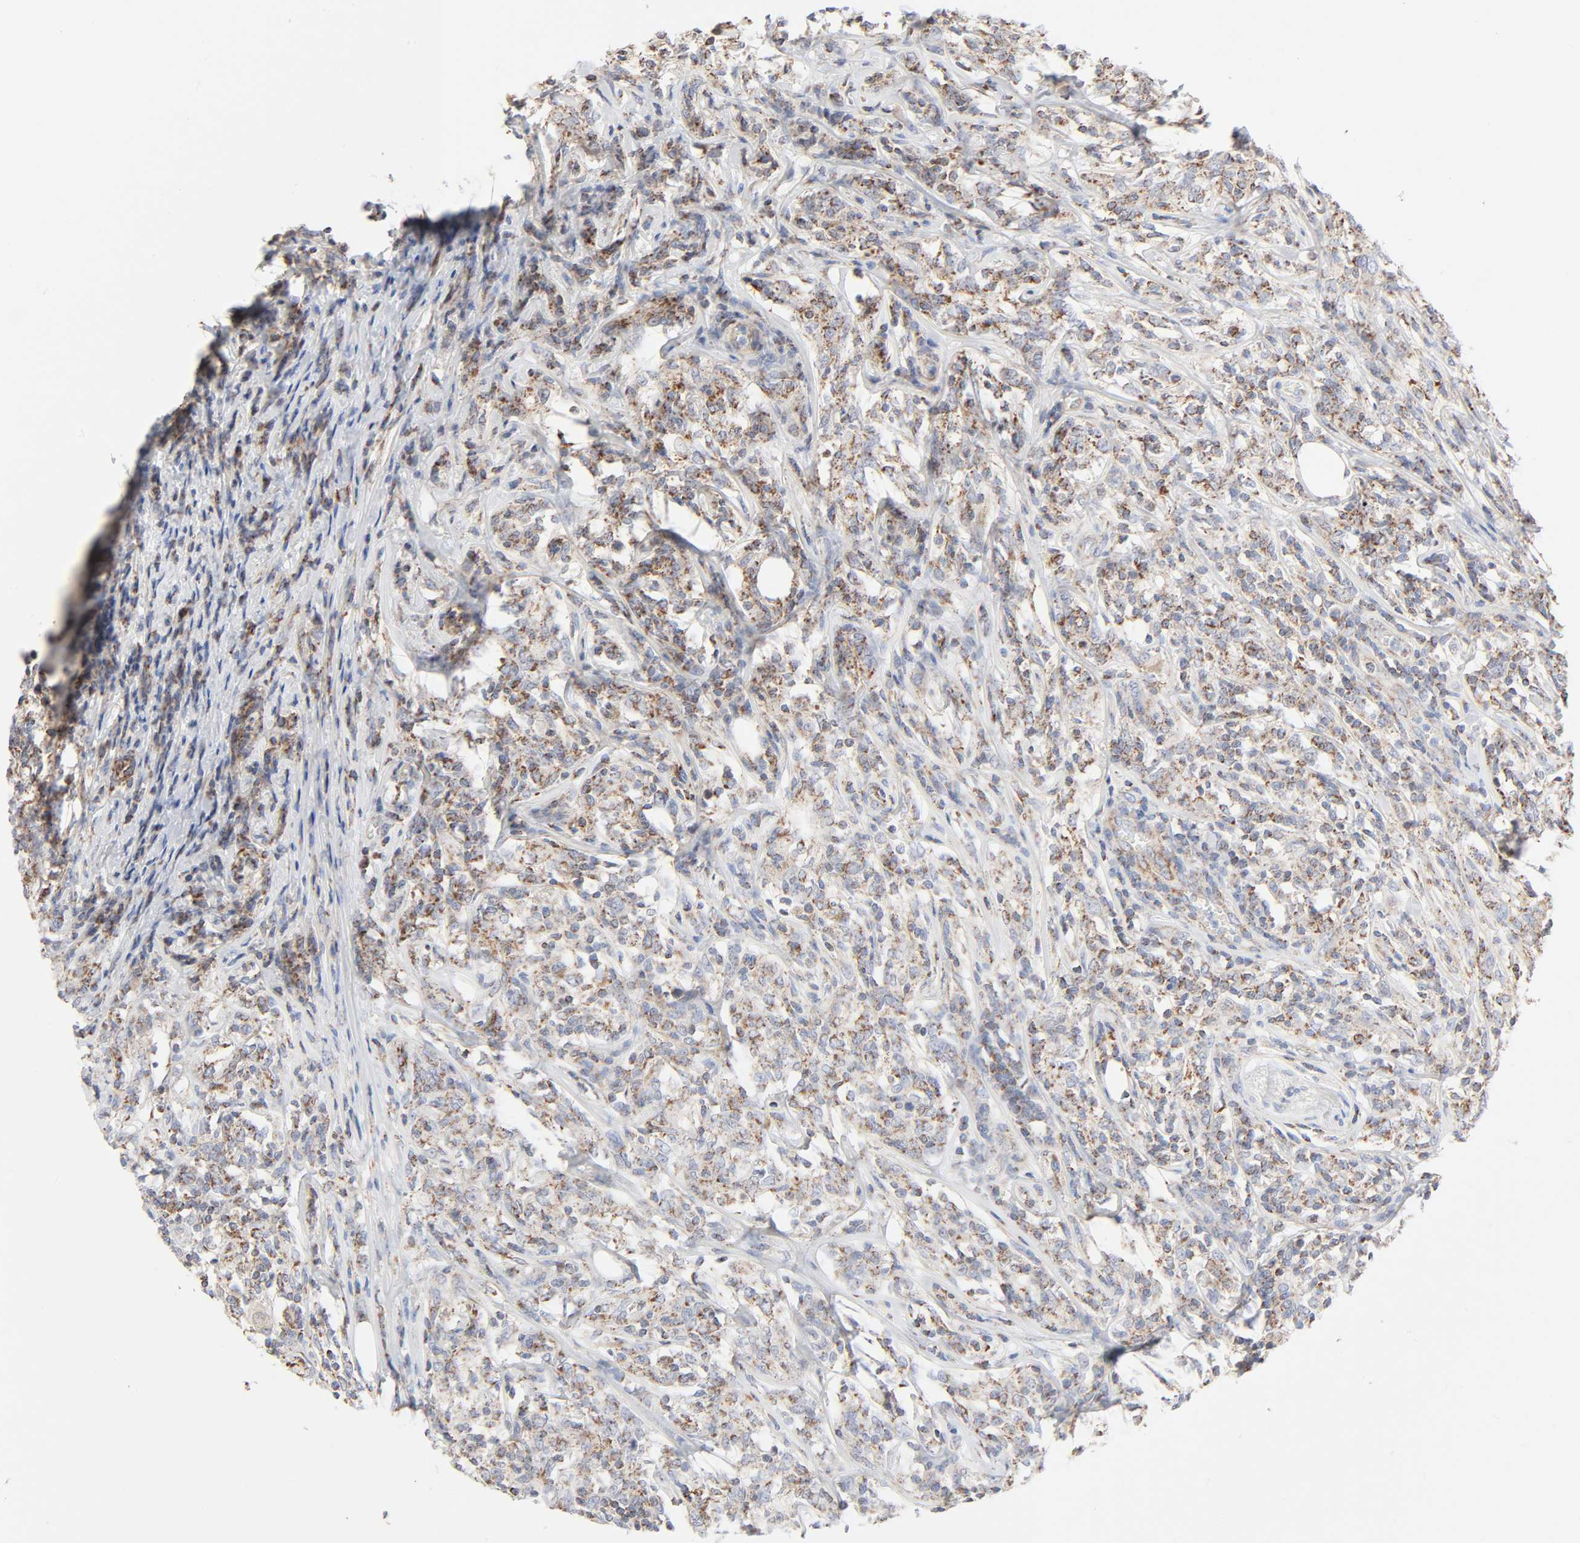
{"staining": {"intensity": "moderate", "quantity": ">75%", "location": "cytoplasmic/membranous"}, "tissue": "lymphoma", "cell_type": "Tumor cells", "image_type": "cancer", "snomed": [{"axis": "morphology", "description": "Malignant lymphoma, non-Hodgkin's type, High grade"}, {"axis": "topography", "description": "Lymph node"}], "caption": "Moderate cytoplasmic/membranous protein expression is seen in approximately >75% of tumor cells in lymphoma.", "gene": "SYT16", "patient": {"sex": "female", "age": 84}}